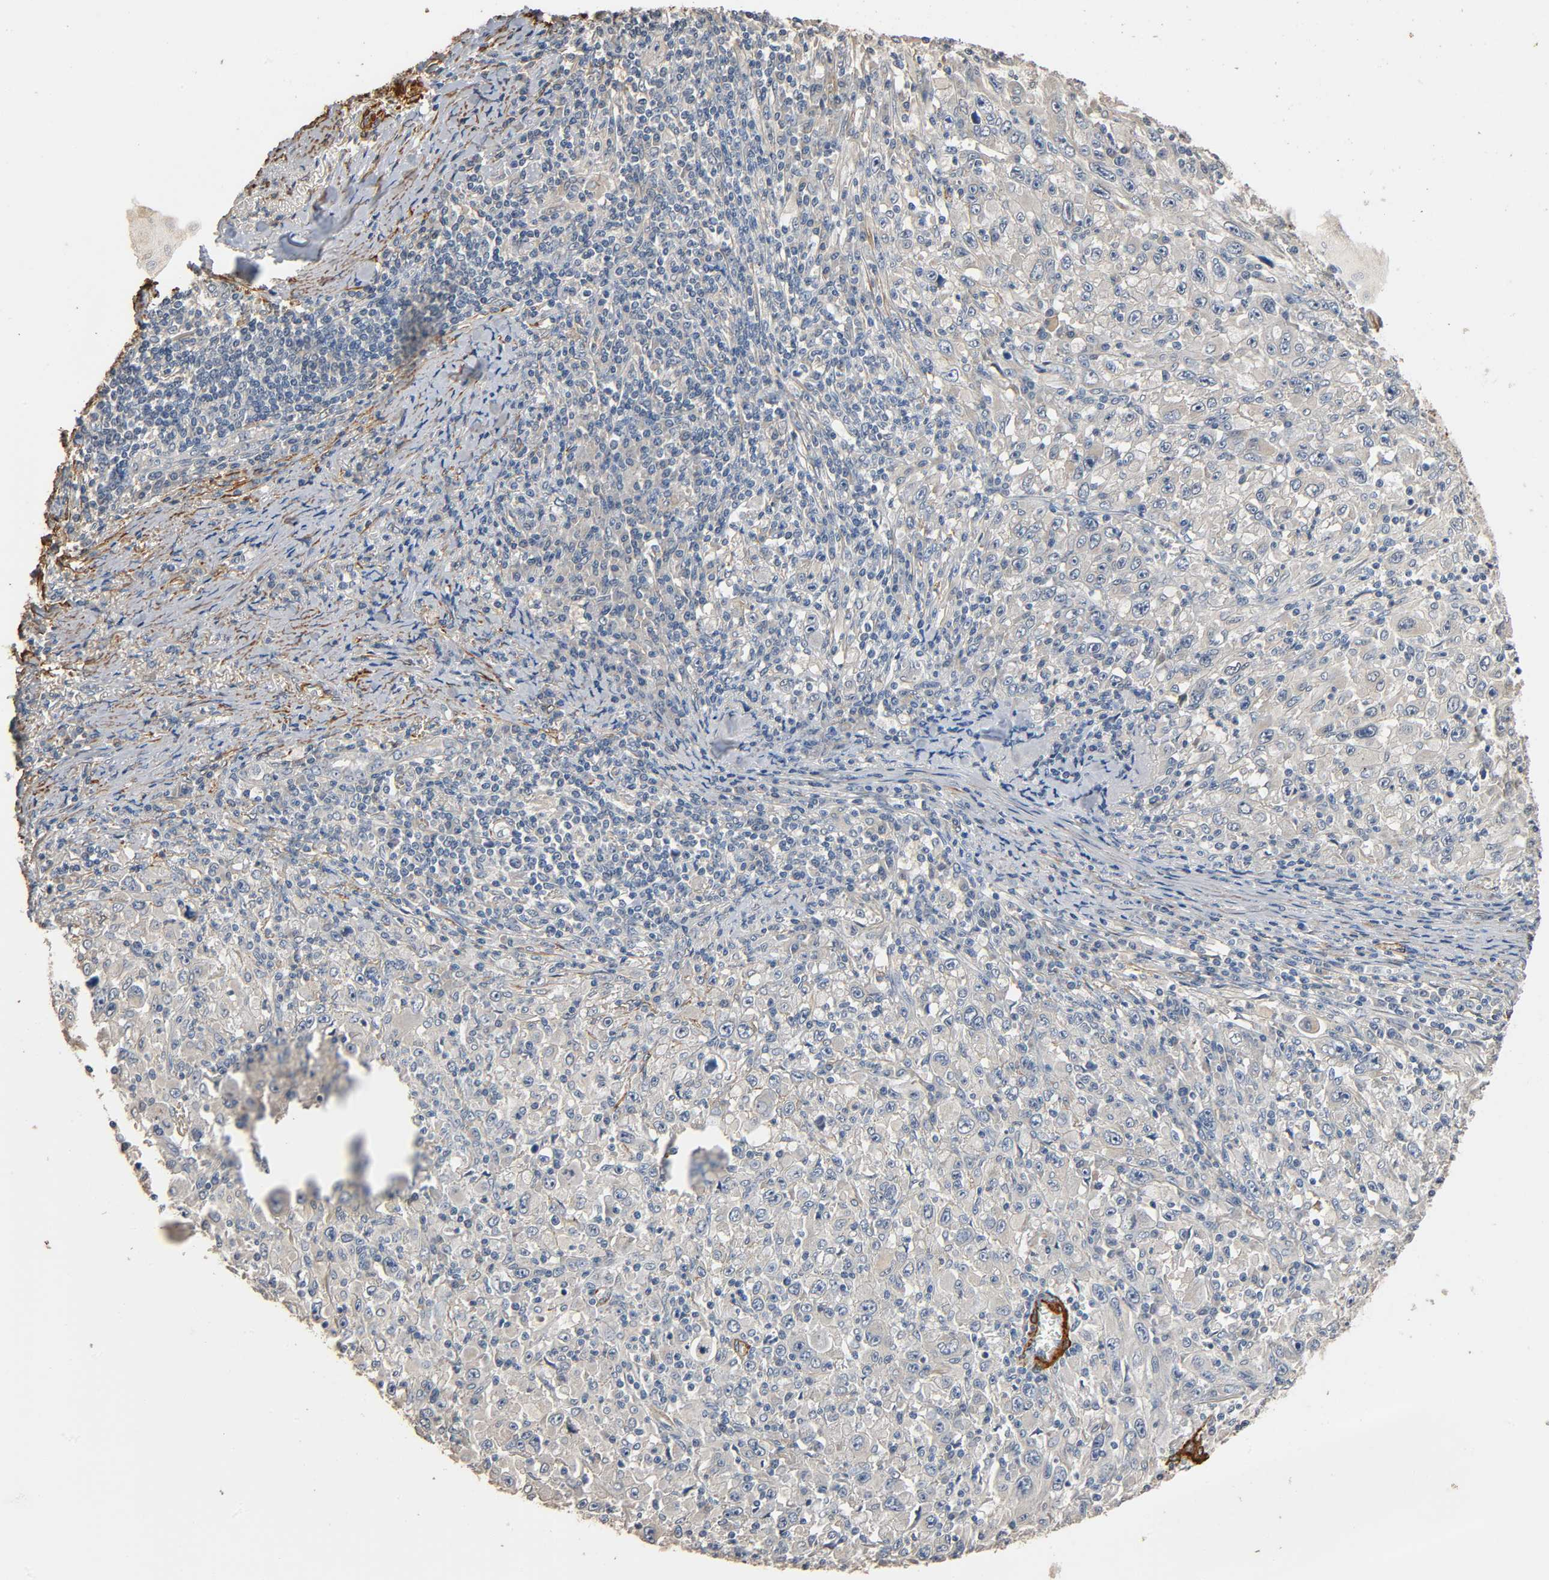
{"staining": {"intensity": "weak", "quantity": ">75%", "location": "cytoplasmic/membranous"}, "tissue": "melanoma", "cell_type": "Tumor cells", "image_type": "cancer", "snomed": [{"axis": "morphology", "description": "Malignant melanoma, Metastatic site"}, {"axis": "topography", "description": "Skin"}], "caption": "Melanoma stained for a protein demonstrates weak cytoplasmic/membranous positivity in tumor cells.", "gene": "GSTA3", "patient": {"sex": "female", "age": 56}}